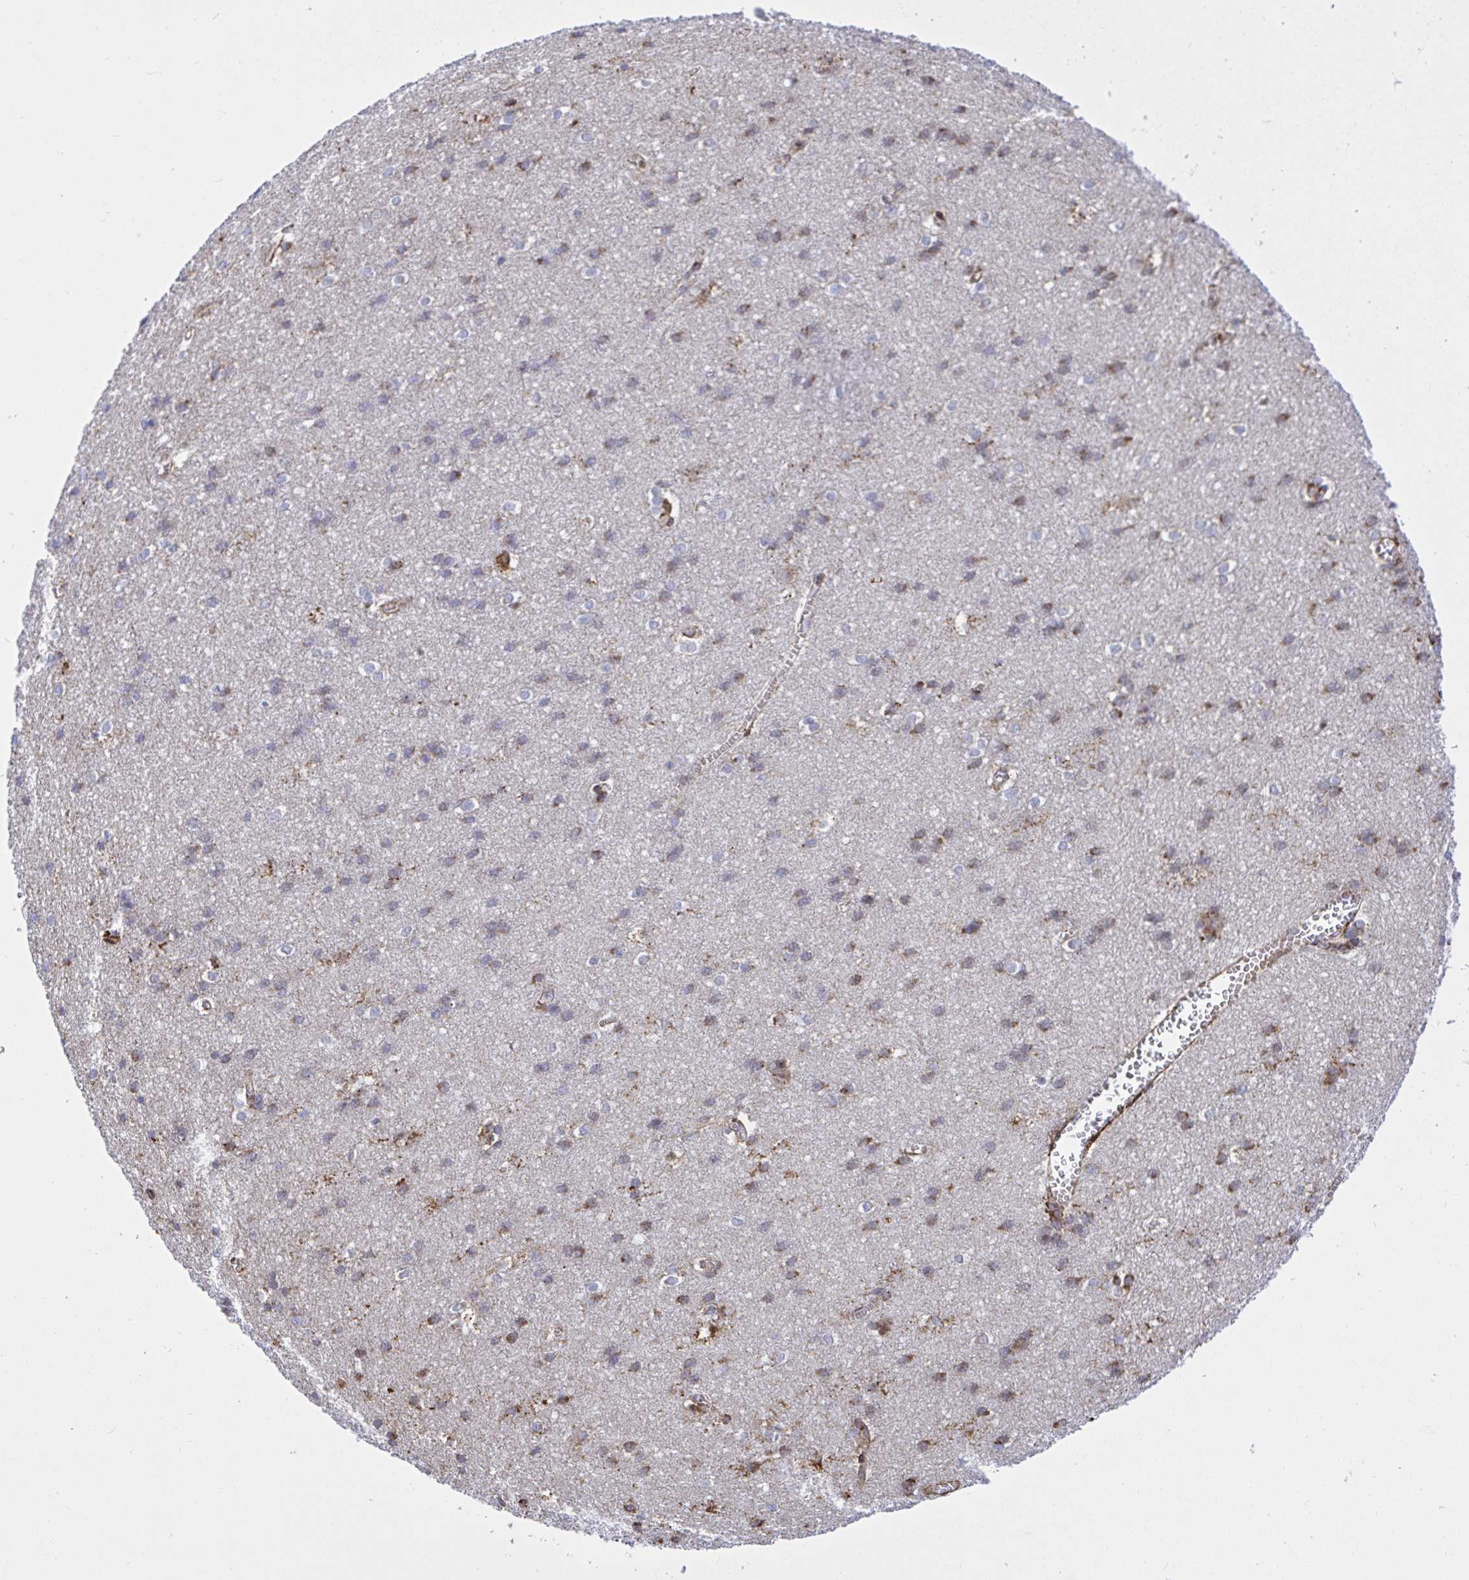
{"staining": {"intensity": "moderate", "quantity": "<25%", "location": "cytoplasmic/membranous"}, "tissue": "cerebral cortex", "cell_type": "Endothelial cells", "image_type": "normal", "snomed": [{"axis": "morphology", "description": "Normal tissue, NOS"}, {"axis": "topography", "description": "Cerebral cortex"}], "caption": "Immunohistochemistry (IHC) photomicrograph of normal cerebral cortex stained for a protein (brown), which displays low levels of moderate cytoplasmic/membranous staining in approximately <25% of endothelial cells.", "gene": "CLGN", "patient": {"sex": "male", "age": 37}}